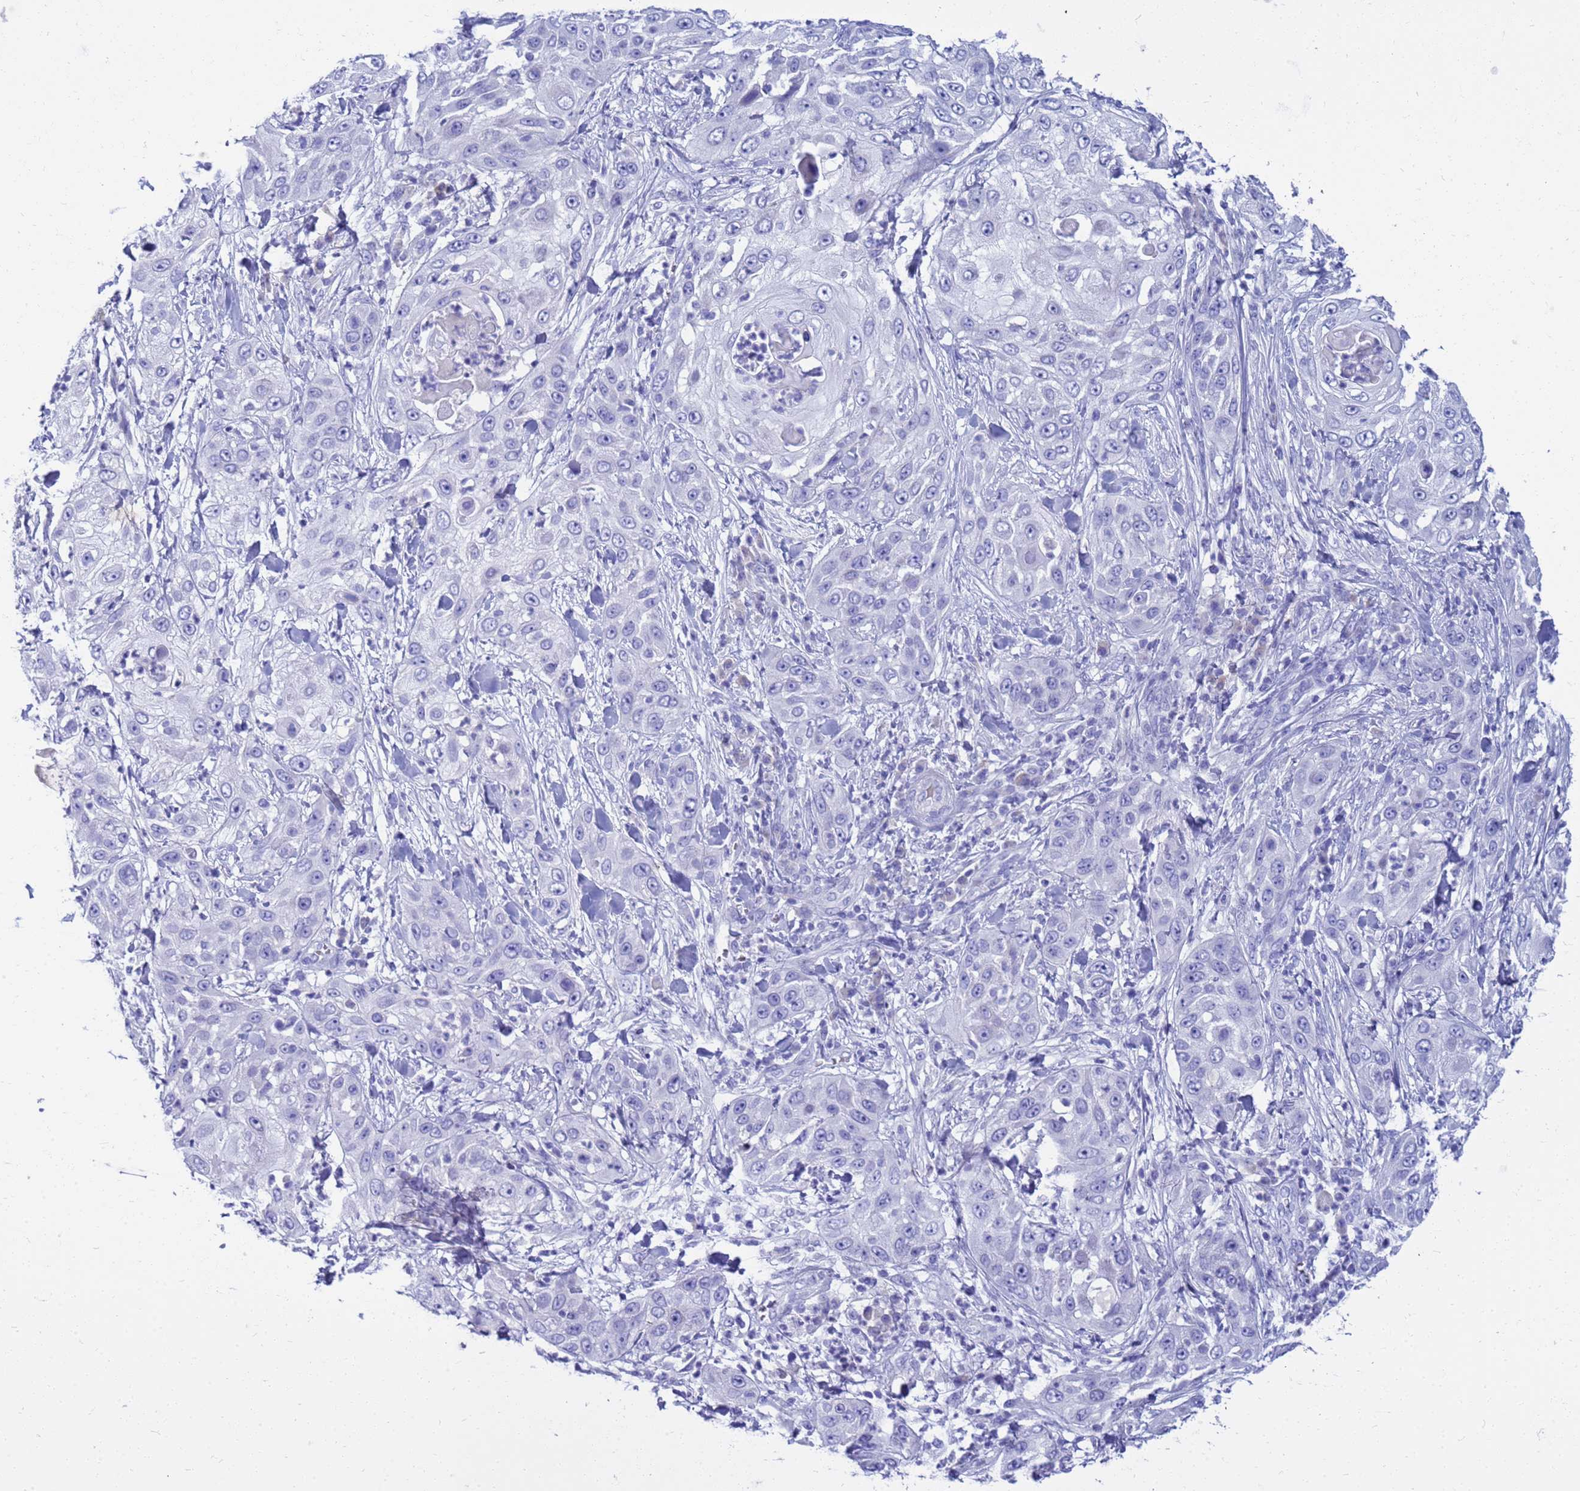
{"staining": {"intensity": "negative", "quantity": "none", "location": "none"}, "tissue": "skin cancer", "cell_type": "Tumor cells", "image_type": "cancer", "snomed": [{"axis": "morphology", "description": "Squamous cell carcinoma, NOS"}, {"axis": "topography", "description": "Skin"}], "caption": "A high-resolution photomicrograph shows IHC staining of skin squamous cell carcinoma, which reveals no significant expression in tumor cells. The staining was performed using DAB (3,3'-diaminobenzidine) to visualize the protein expression in brown, while the nuclei were stained in blue with hematoxylin (Magnification: 20x).", "gene": "SYCN", "patient": {"sex": "female", "age": 44}}